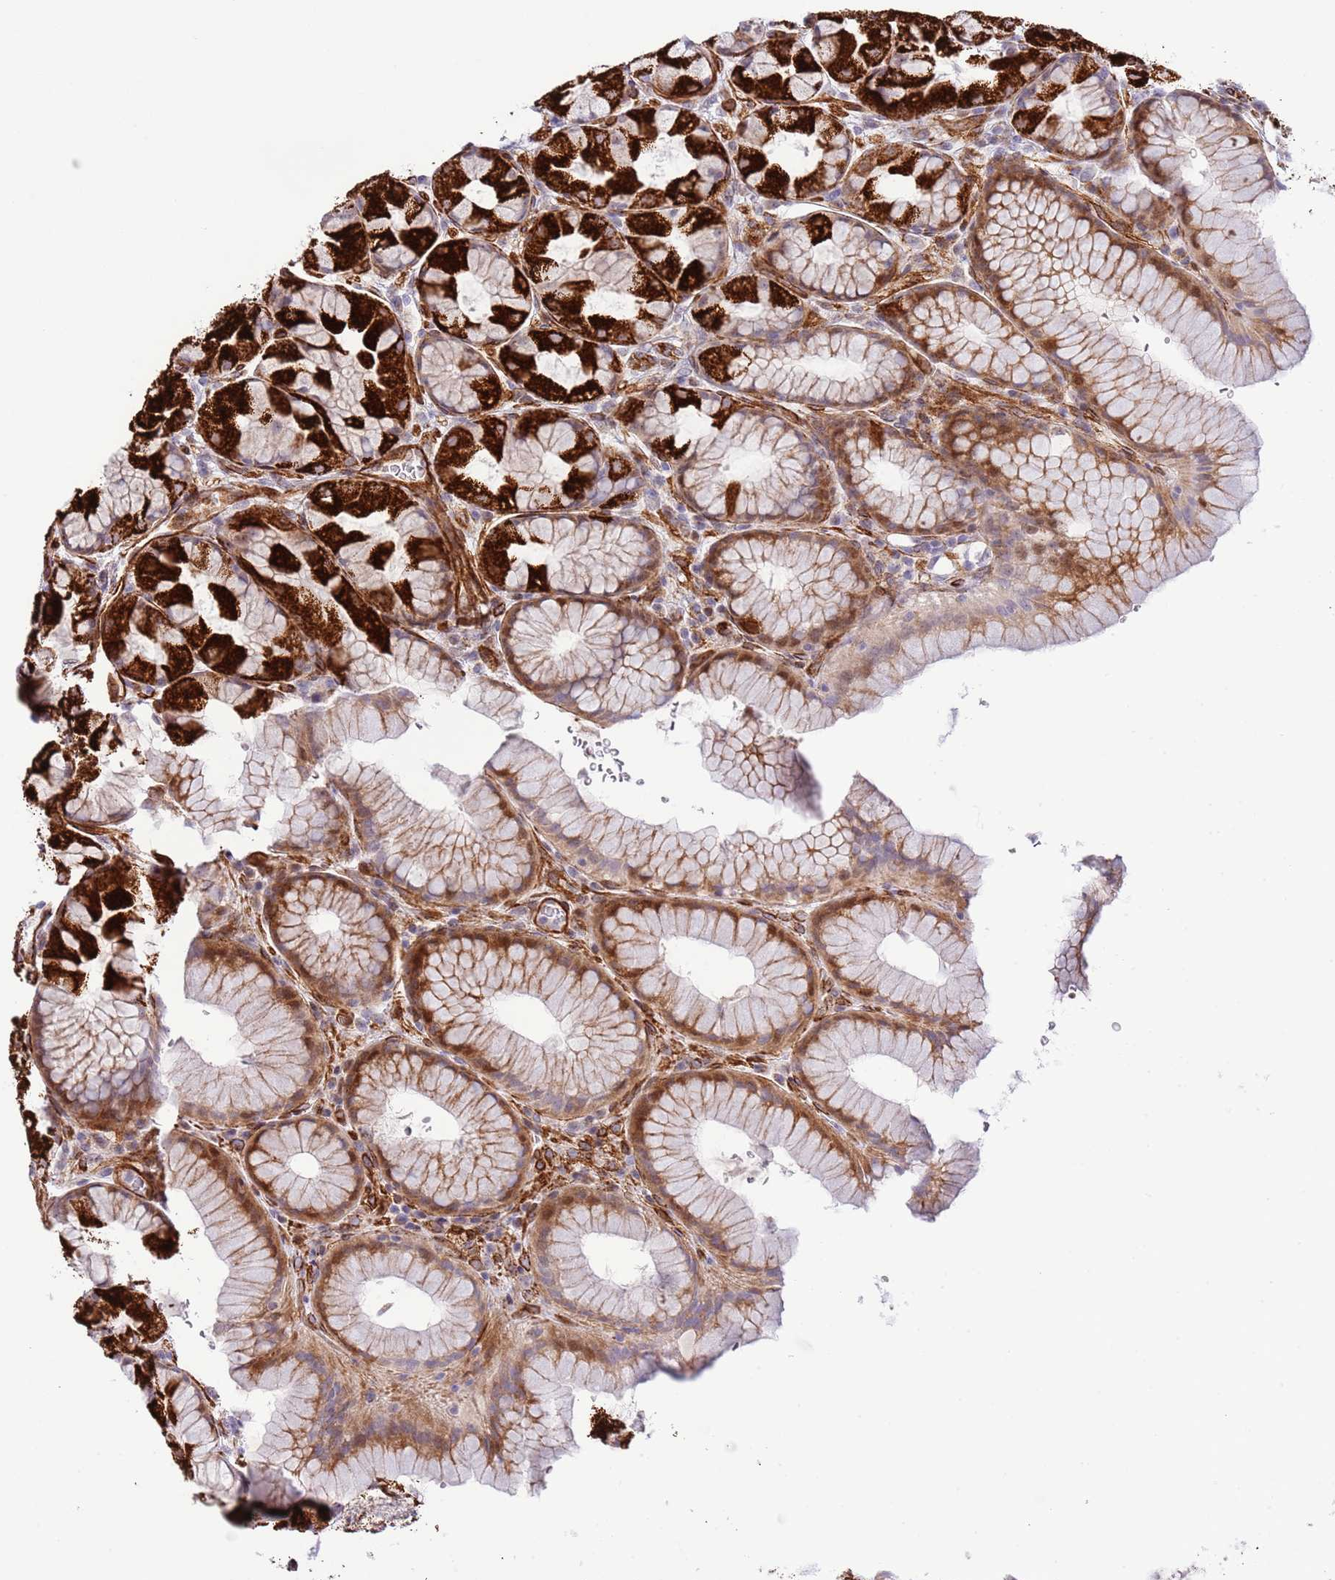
{"staining": {"intensity": "strong", "quantity": ">75%", "location": "cytoplasmic/membranous"}, "tissue": "stomach", "cell_type": "Glandular cells", "image_type": "normal", "snomed": [{"axis": "morphology", "description": "Normal tissue, NOS"}, {"axis": "topography", "description": "Stomach"}], "caption": "A micrograph of human stomach stained for a protein reveals strong cytoplasmic/membranous brown staining in glandular cells.", "gene": "NEK3", "patient": {"sex": "male", "age": 57}}